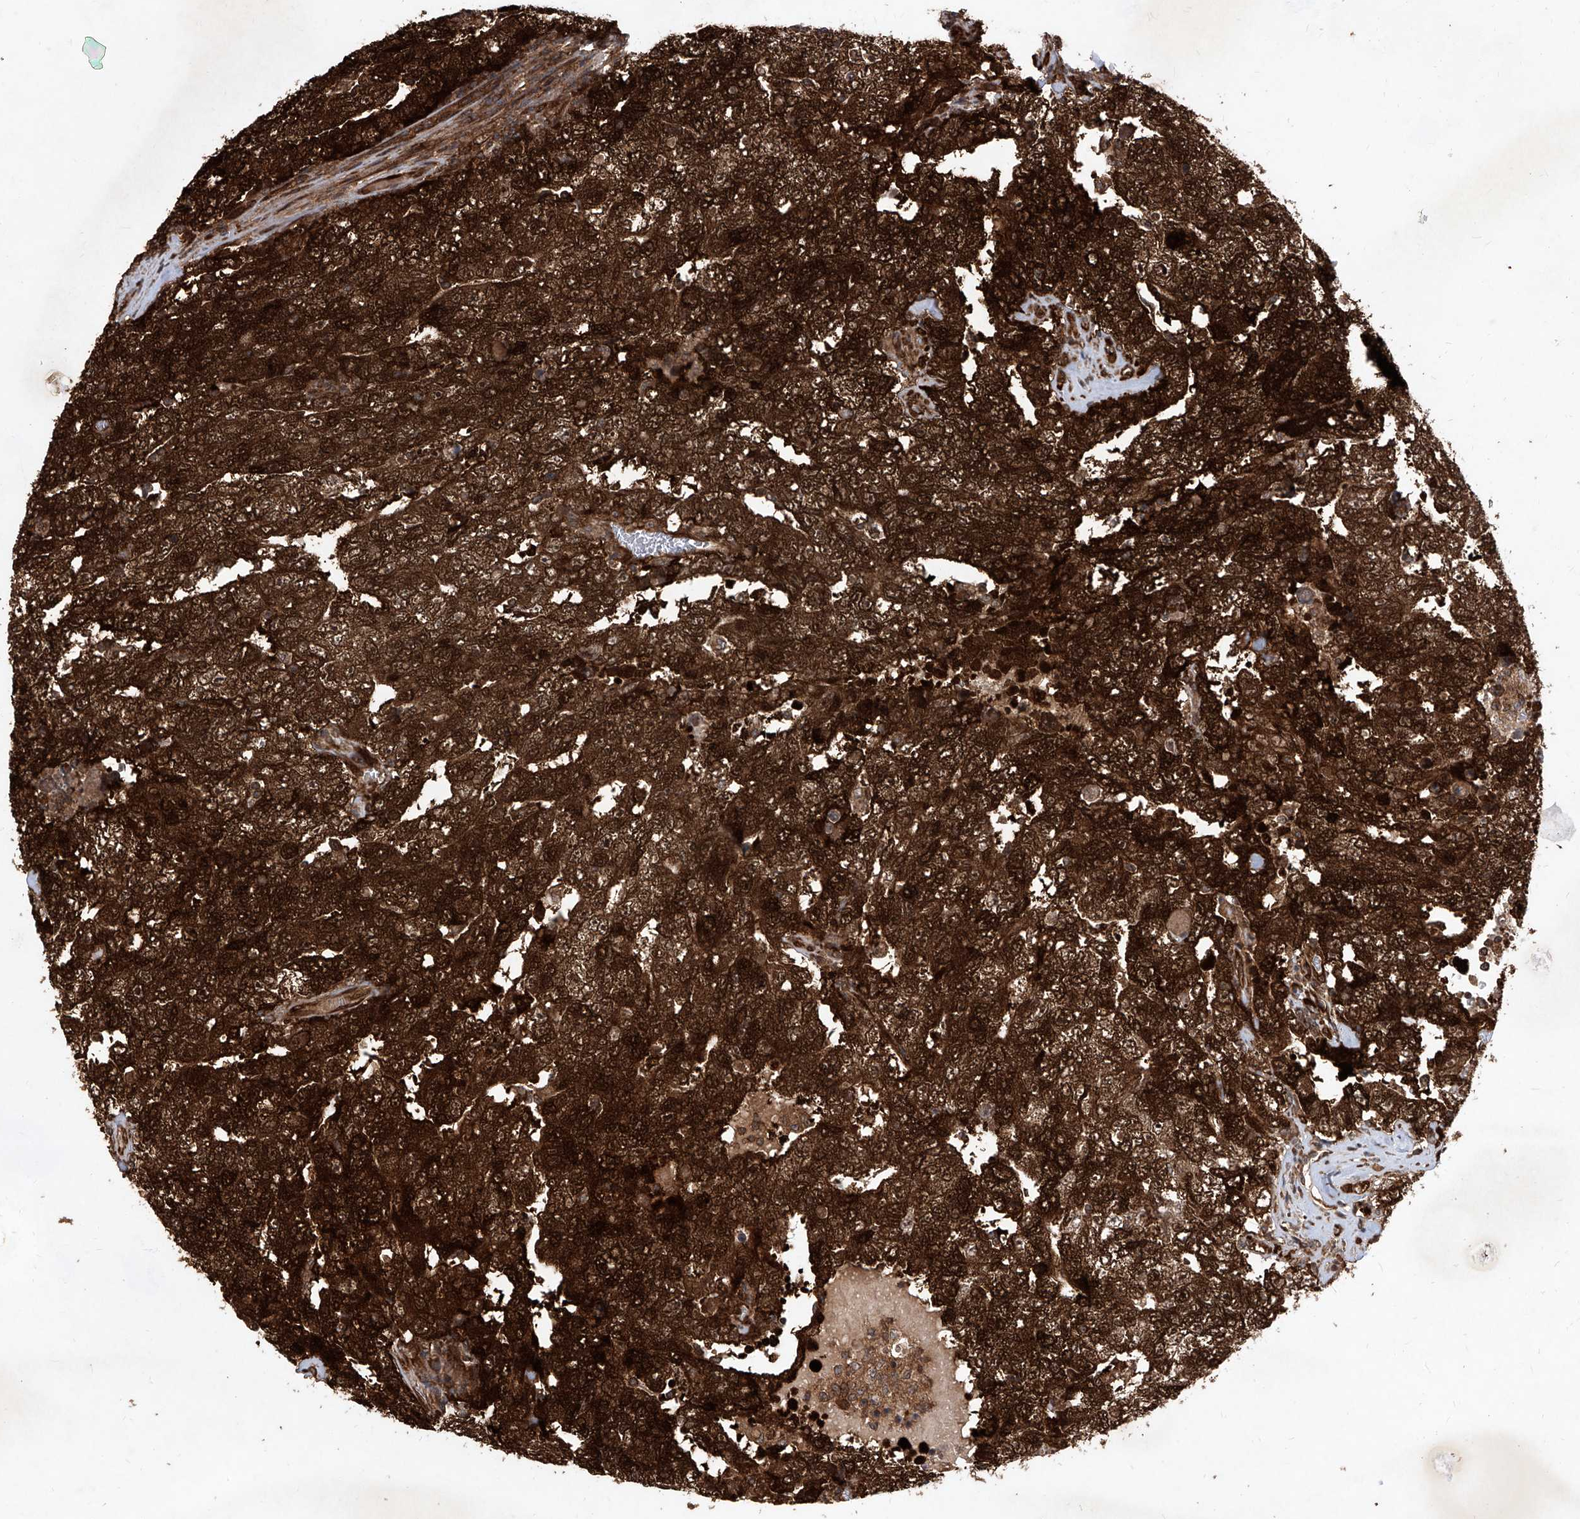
{"staining": {"intensity": "strong", "quantity": ">75%", "location": "cytoplasmic/membranous,nuclear"}, "tissue": "testis cancer", "cell_type": "Tumor cells", "image_type": "cancer", "snomed": [{"axis": "morphology", "description": "Carcinoma, Embryonal, NOS"}, {"axis": "topography", "description": "Testis"}], "caption": "IHC of testis cancer exhibits high levels of strong cytoplasmic/membranous and nuclear positivity in about >75% of tumor cells. The staining is performed using DAB brown chromogen to label protein expression. The nuclei are counter-stained blue using hematoxylin.", "gene": "MAGED2", "patient": {"sex": "male", "age": 26}}